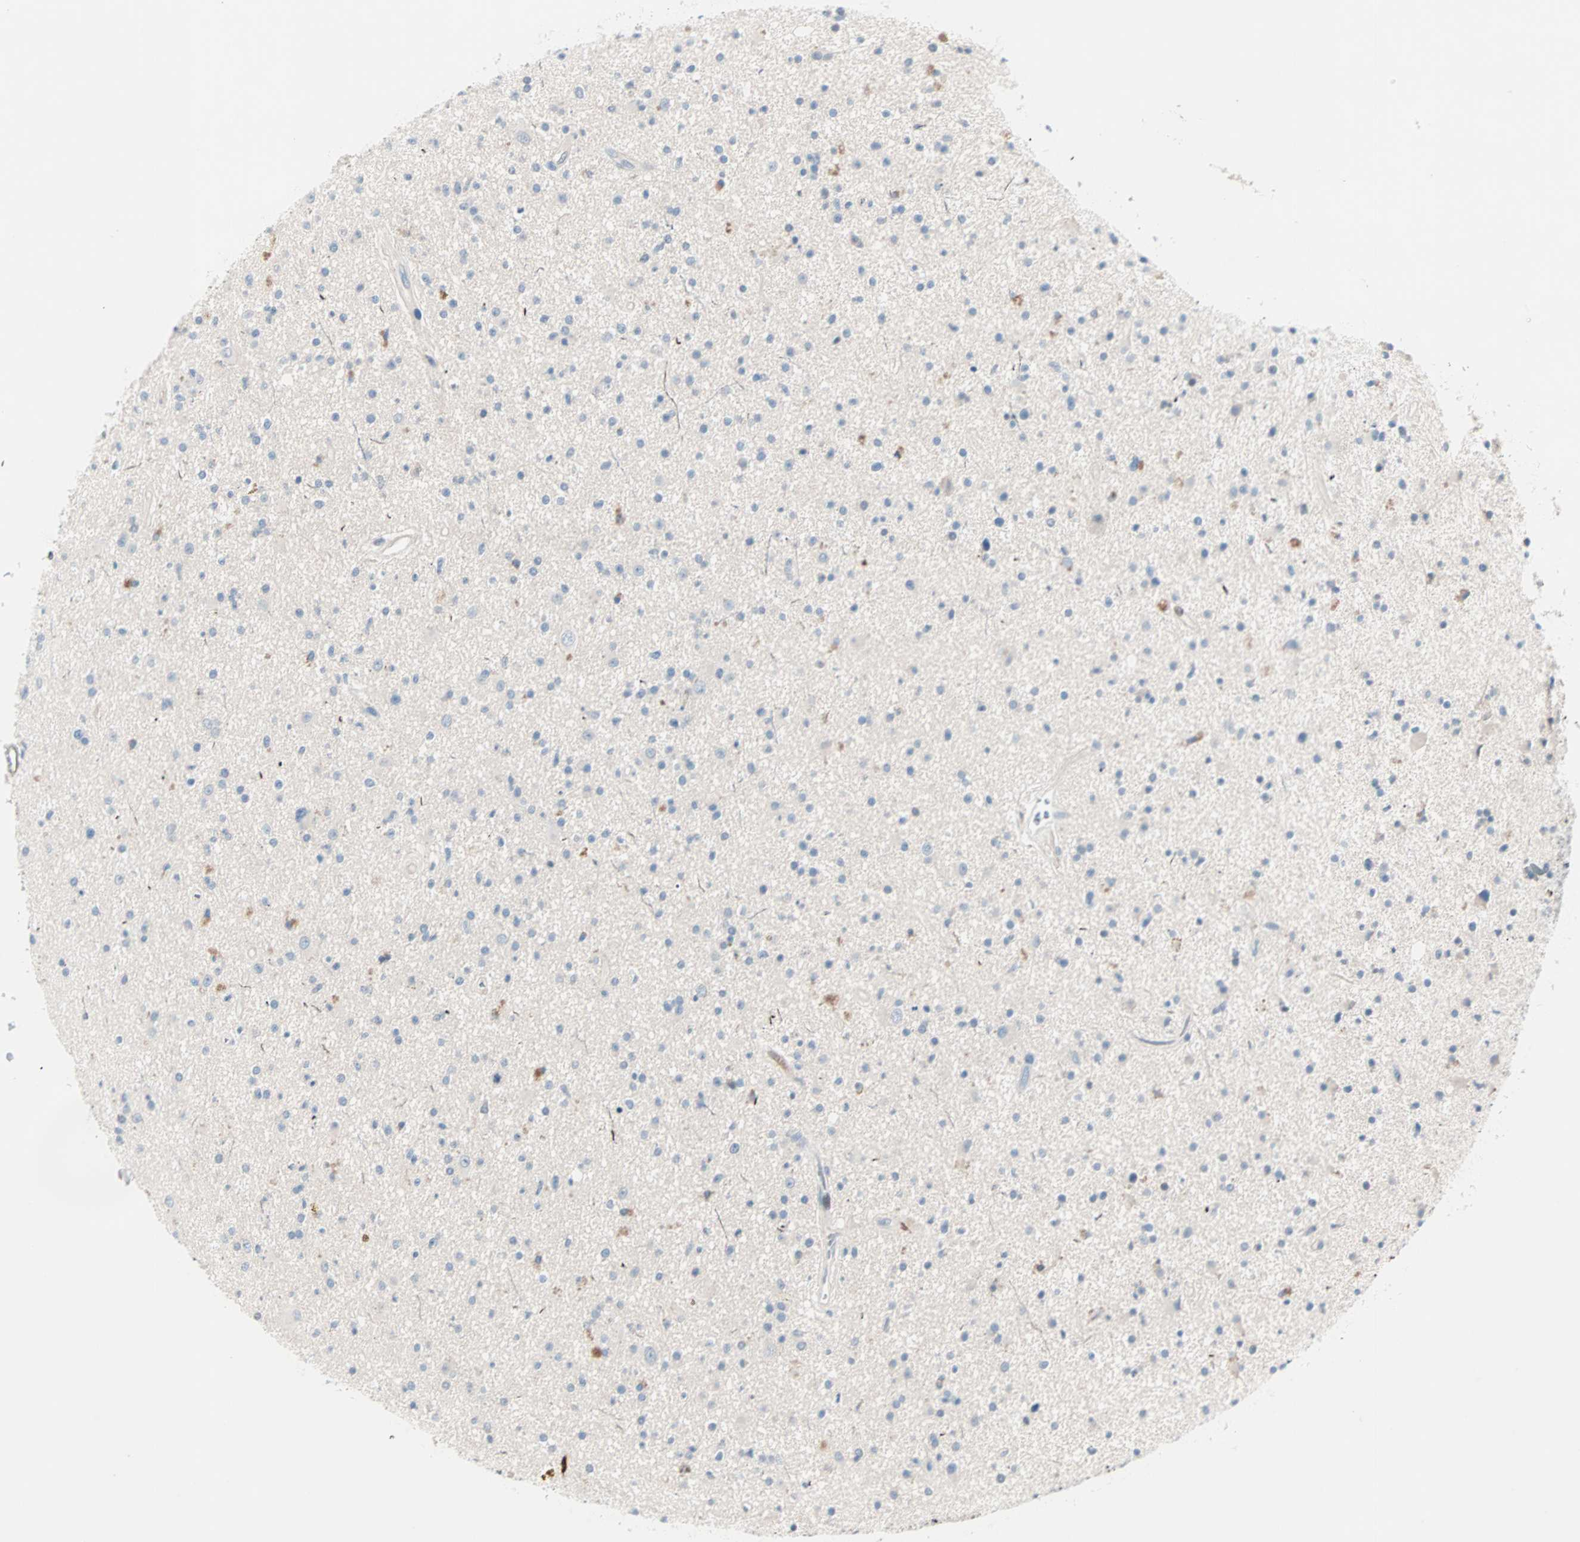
{"staining": {"intensity": "negative", "quantity": "none", "location": "none"}, "tissue": "glioma", "cell_type": "Tumor cells", "image_type": "cancer", "snomed": [{"axis": "morphology", "description": "Glioma, malignant, High grade"}, {"axis": "topography", "description": "Brain"}], "caption": "Immunohistochemistry image of high-grade glioma (malignant) stained for a protein (brown), which demonstrates no expression in tumor cells.", "gene": "NEFH", "patient": {"sex": "male", "age": 33}}